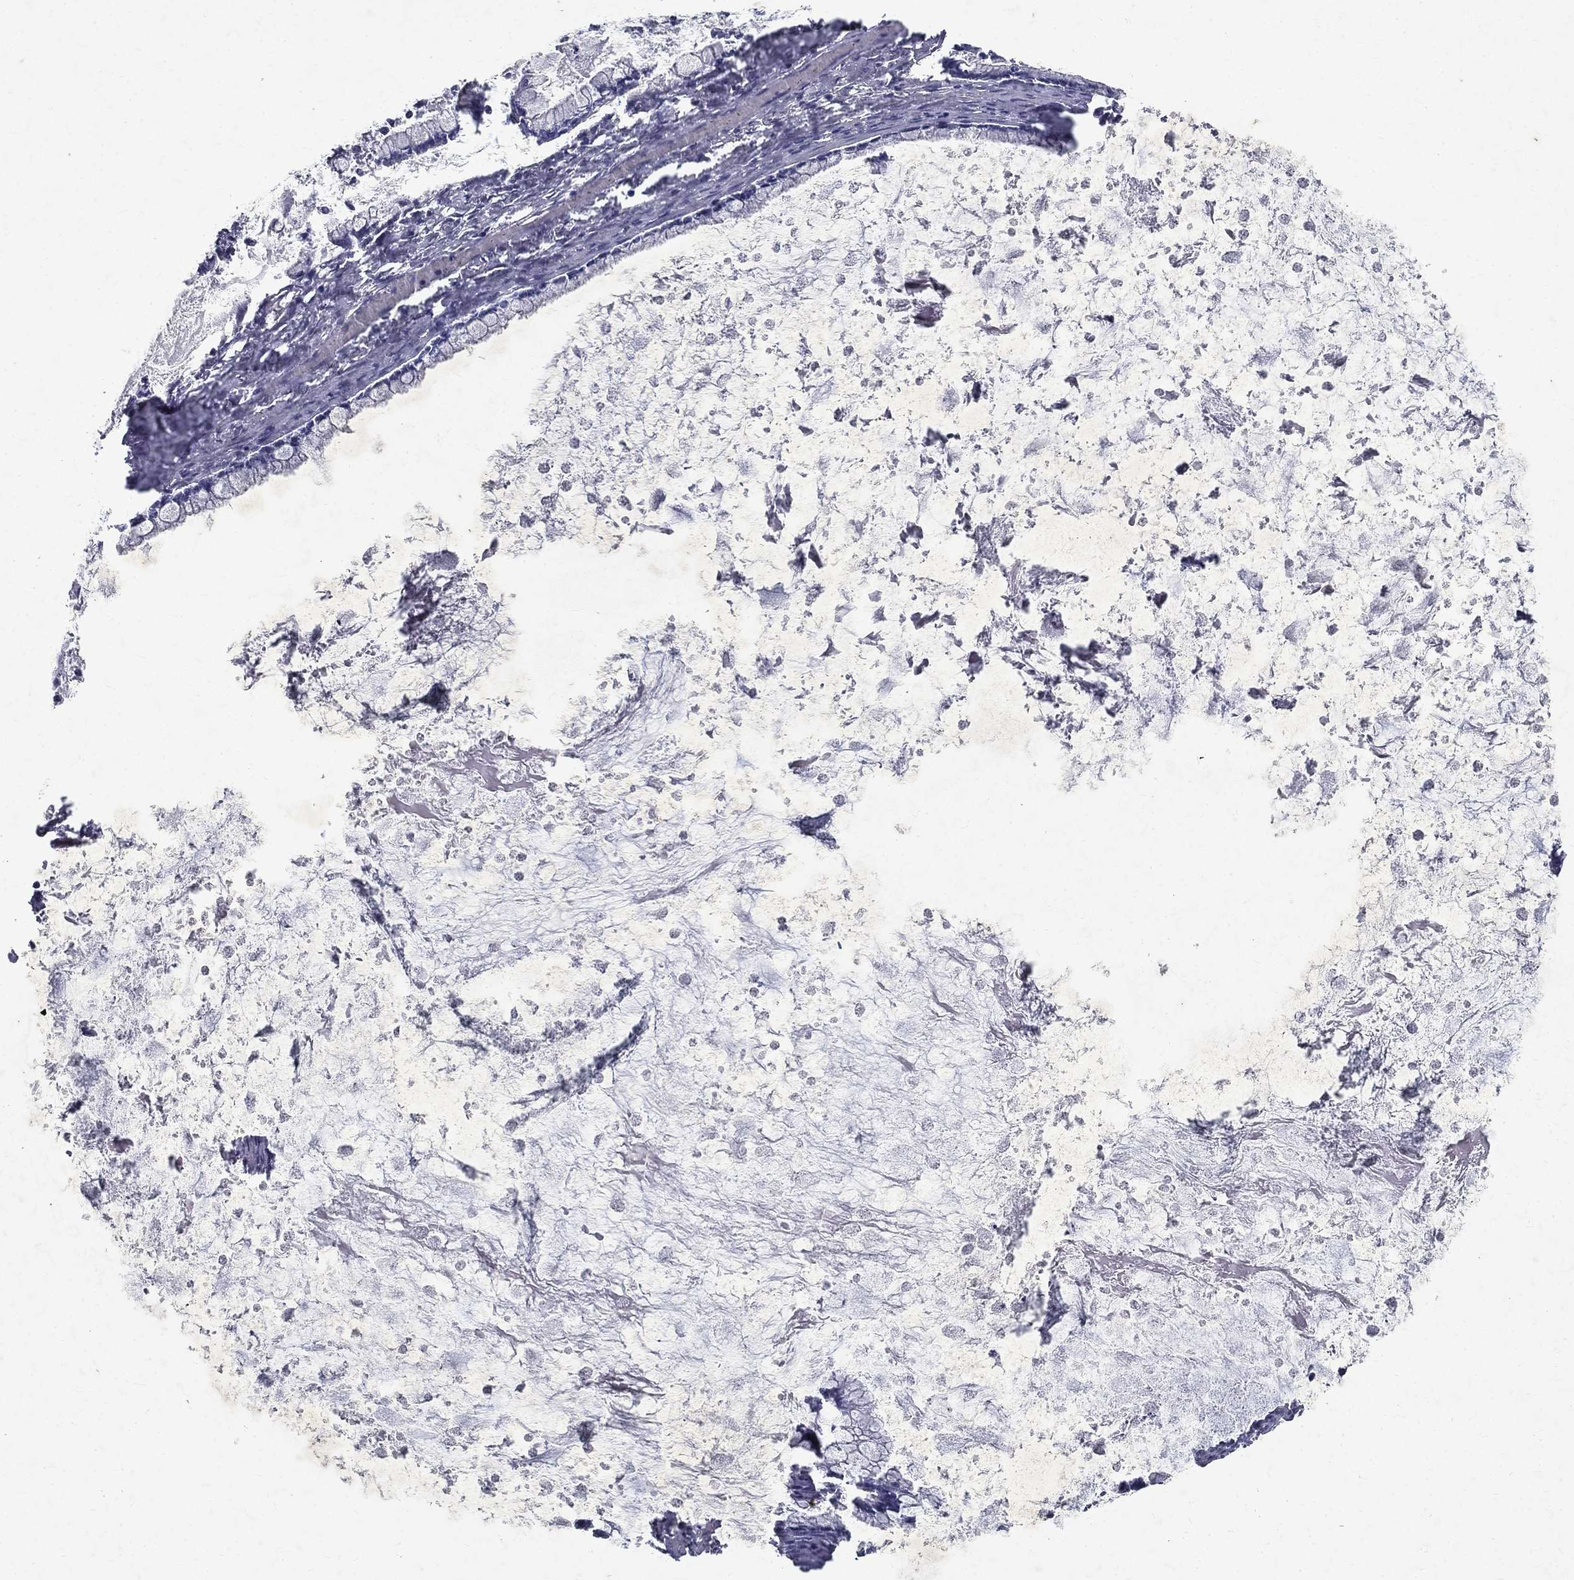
{"staining": {"intensity": "negative", "quantity": "none", "location": "none"}, "tissue": "ovarian cancer", "cell_type": "Tumor cells", "image_type": "cancer", "snomed": [{"axis": "morphology", "description": "Cystadenocarcinoma, mucinous, NOS"}, {"axis": "topography", "description": "Ovary"}], "caption": "This is an immunohistochemistry (IHC) photomicrograph of mucinous cystadenocarcinoma (ovarian). There is no expression in tumor cells.", "gene": "RBFOX1", "patient": {"sex": "female", "age": 67}}